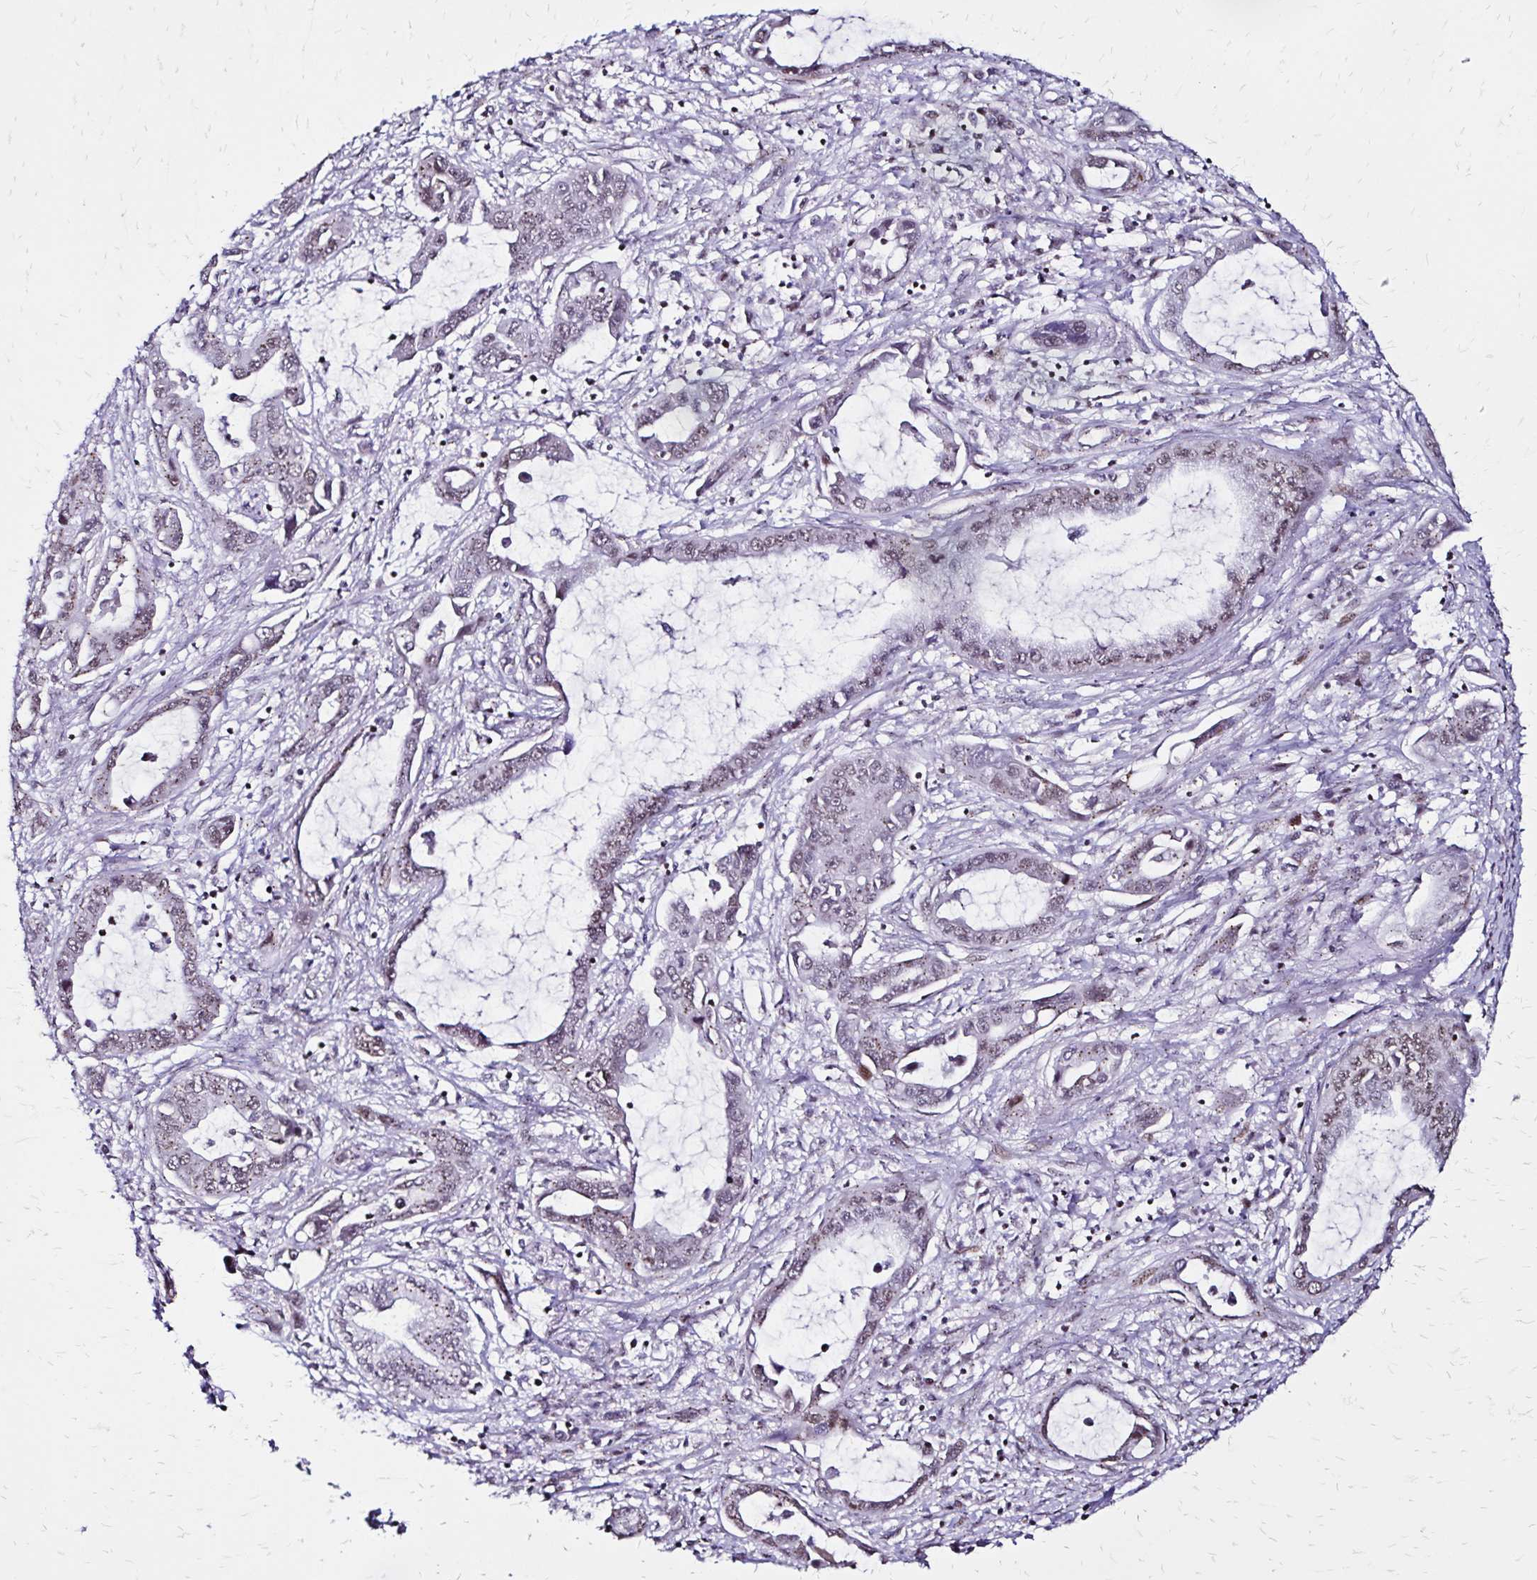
{"staining": {"intensity": "weak", "quantity": "25%-75%", "location": "nuclear"}, "tissue": "liver cancer", "cell_type": "Tumor cells", "image_type": "cancer", "snomed": [{"axis": "morphology", "description": "Cholangiocarcinoma"}, {"axis": "topography", "description": "Liver"}], "caption": "IHC micrograph of liver cholangiocarcinoma stained for a protein (brown), which reveals low levels of weak nuclear expression in approximately 25%-75% of tumor cells.", "gene": "TOB1", "patient": {"sex": "male", "age": 58}}